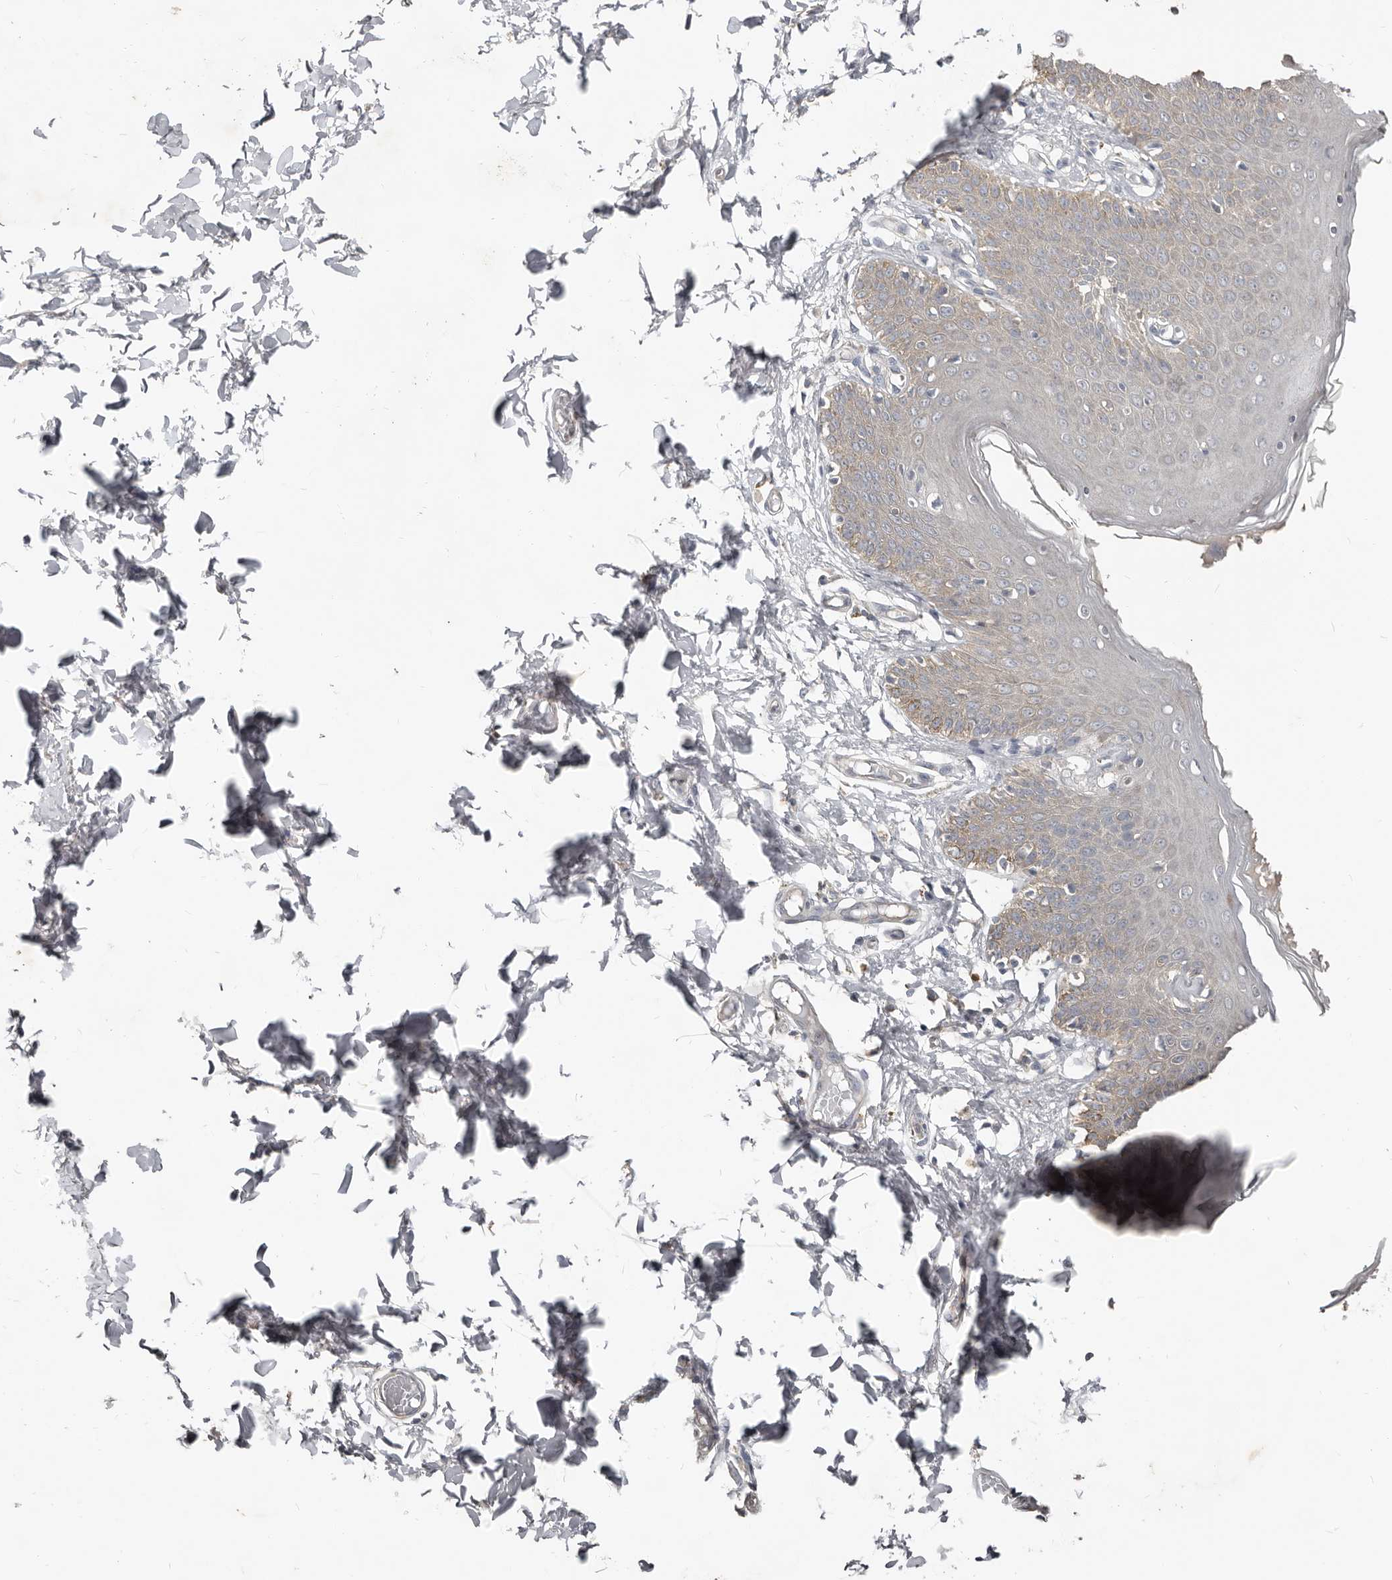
{"staining": {"intensity": "weak", "quantity": ">75%", "location": "cytoplasmic/membranous"}, "tissue": "skin", "cell_type": "Epidermal cells", "image_type": "normal", "snomed": [{"axis": "morphology", "description": "Normal tissue, NOS"}, {"axis": "topography", "description": "Vulva"}], "caption": "Immunohistochemistry (IHC) photomicrograph of unremarkable skin: human skin stained using immunohistochemistry exhibits low levels of weak protein expression localized specifically in the cytoplasmic/membranous of epidermal cells, appearing as a cytoplasmic/membranous brown color.", "gene": "AKNAD1", "patient": {"sex": "female", "age": 66}}